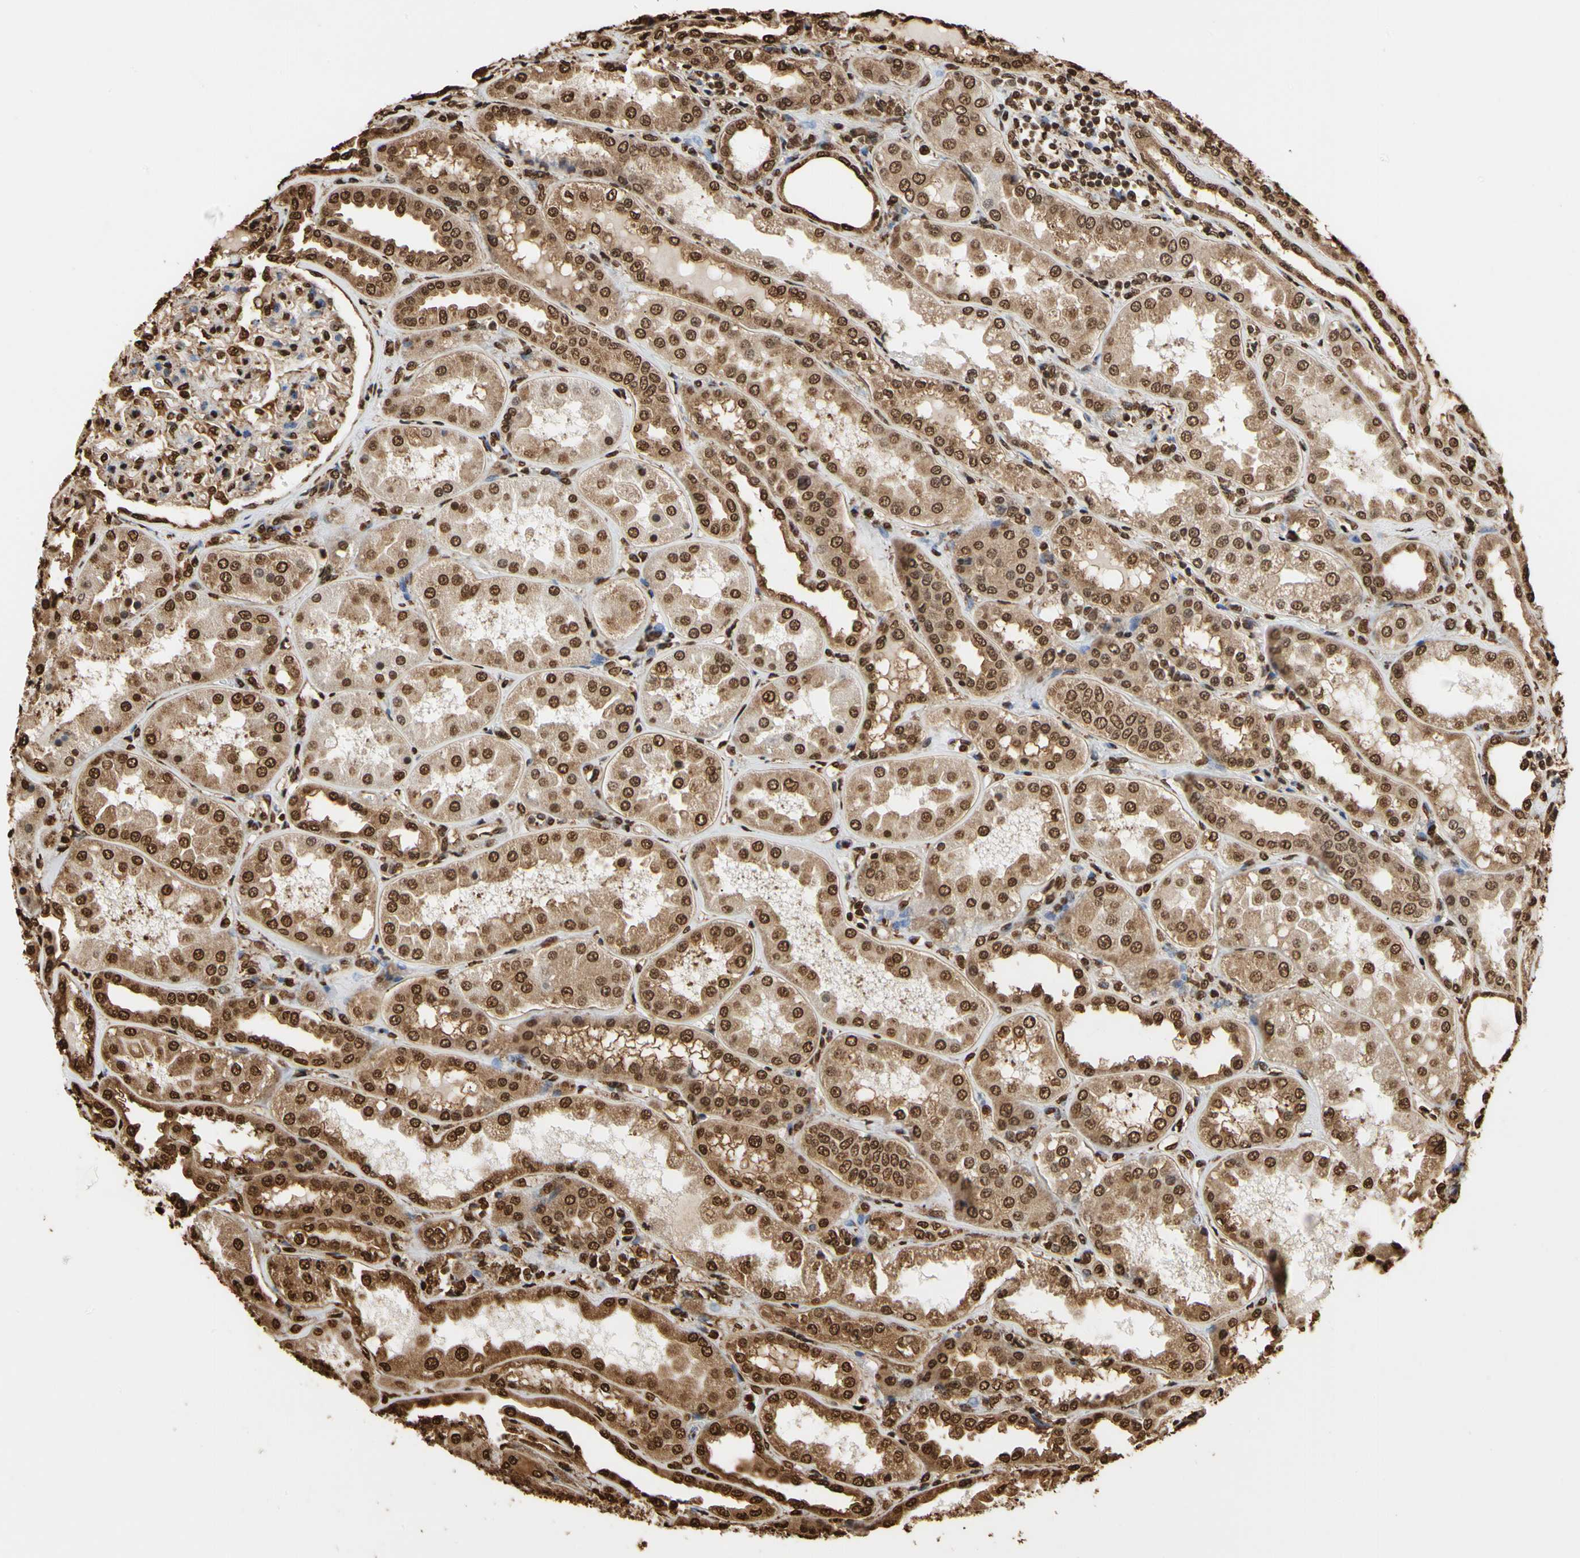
{"staining": {"intensity": "strong", "quantity": ">75%", "location": "cytoplasmic/membranous,nuclear"}, "tissue": "kidney", "cell_type": "Cells in glomeruli", "image_type": "normal", "snomed": [{"axis": "morphology", "description": "Normal tissue, NOS"}, {"axis": "topography", "description": "Kidney"}], "caption": "A brown stain labels strong cytoplasmic/membranous,nuclear expression of a protein in cells in glomeruli of normal human kidney. Using DAB (3,3'-diaminobenzidine) (brown) and hematoxylin (blue) stains, captured at high magnification using brightfield microscopy.", "gene": "HNRNPK", "patient": {"sex": "female", "age": 56}}